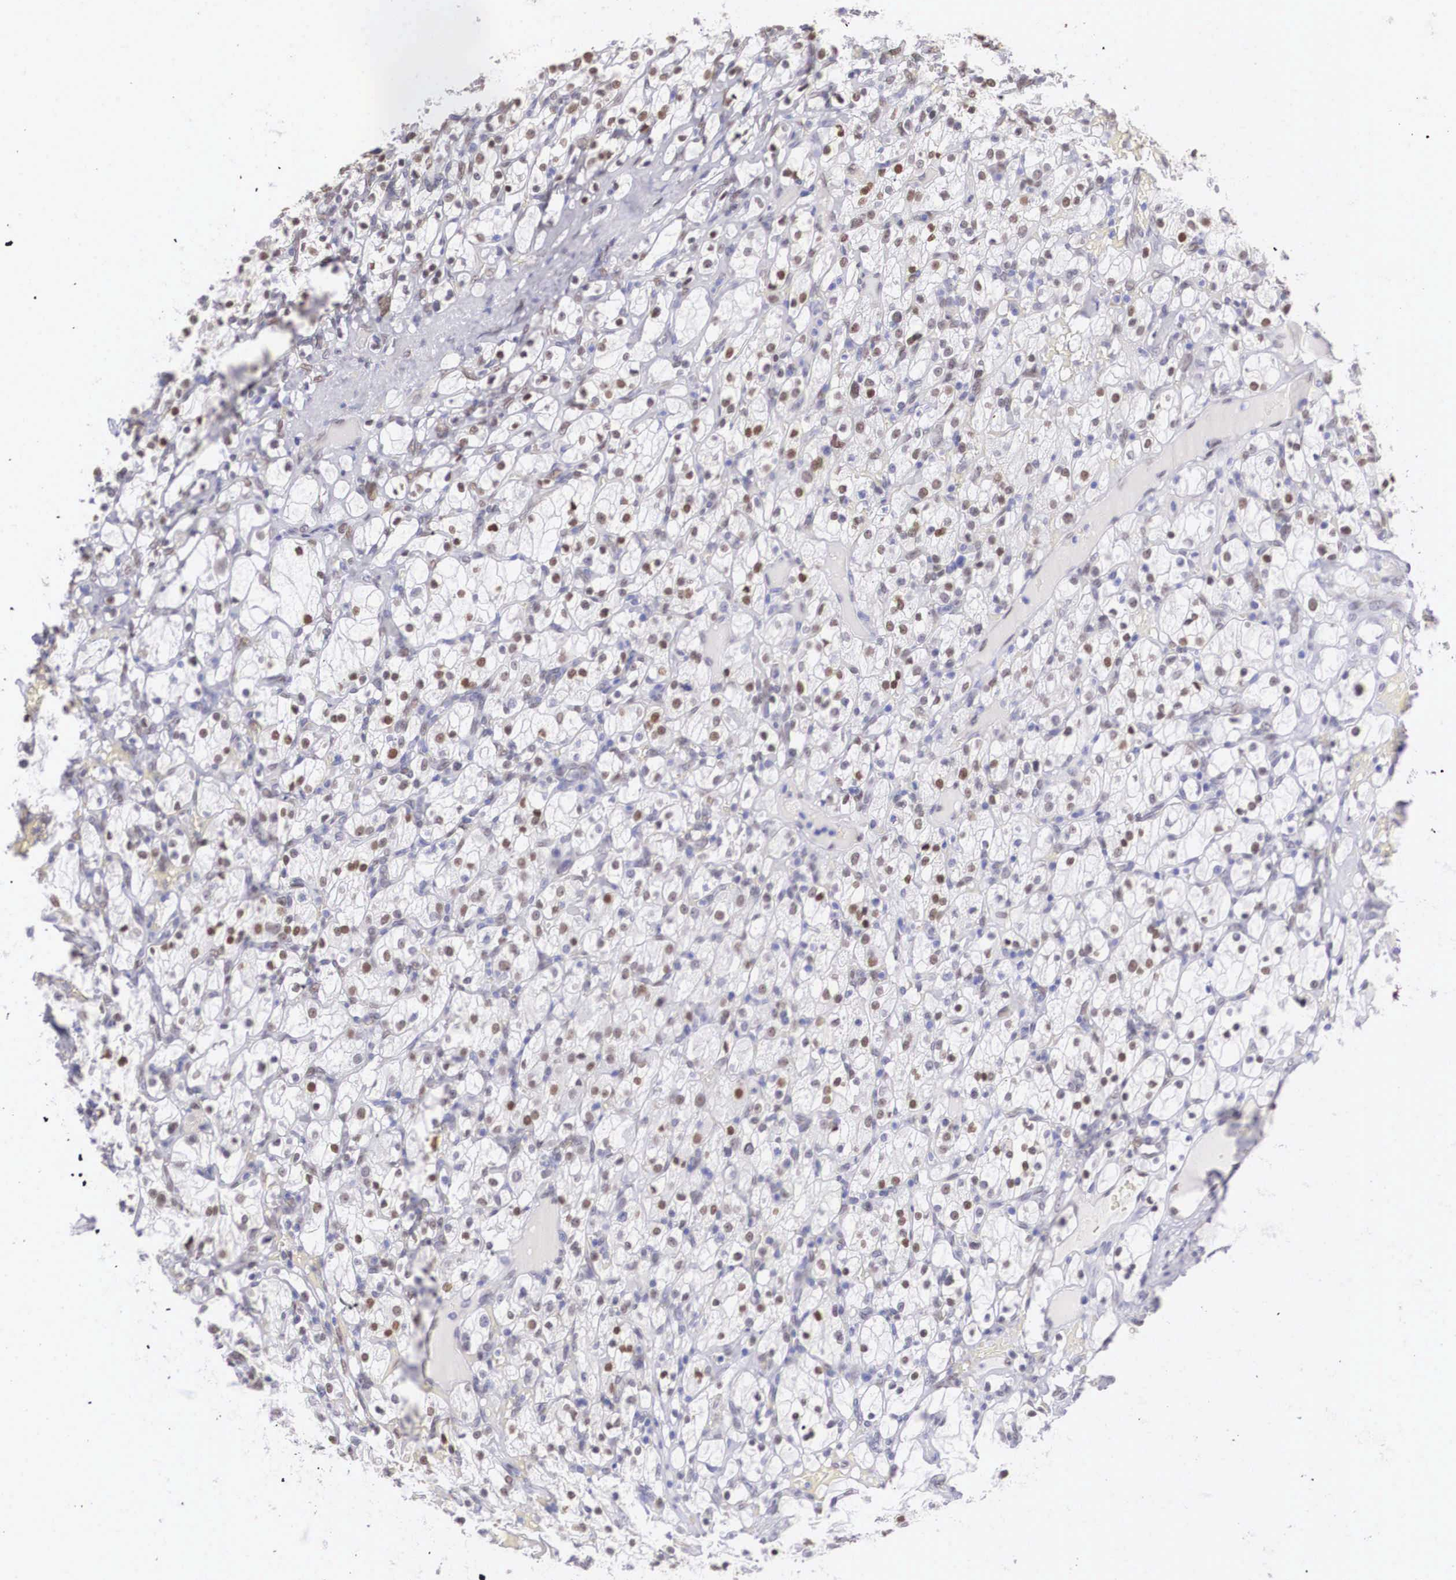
{"staining": {"intensity": "moderate", "quantity": "25%-75%", "location": "nuclear"}, "tissue": "renal cancer", "cell_type": "Tumor cells", "image_type": "cancer", "snomed": [{"axis": "morphology", "description": "Adenocarcinoma, NOS"}, {"axis": "topography", "description": "Kidney"}], "caption": "This micrograph exhibits renal cancer stained with immunohistochemistry to label a protein in brown. The nuclear of tumor cells show moderate positivity for the protein. Nuclei are counter-stained blue.", "gene": "HMGN5", "patient": {"sex": "female", "age": 83}}